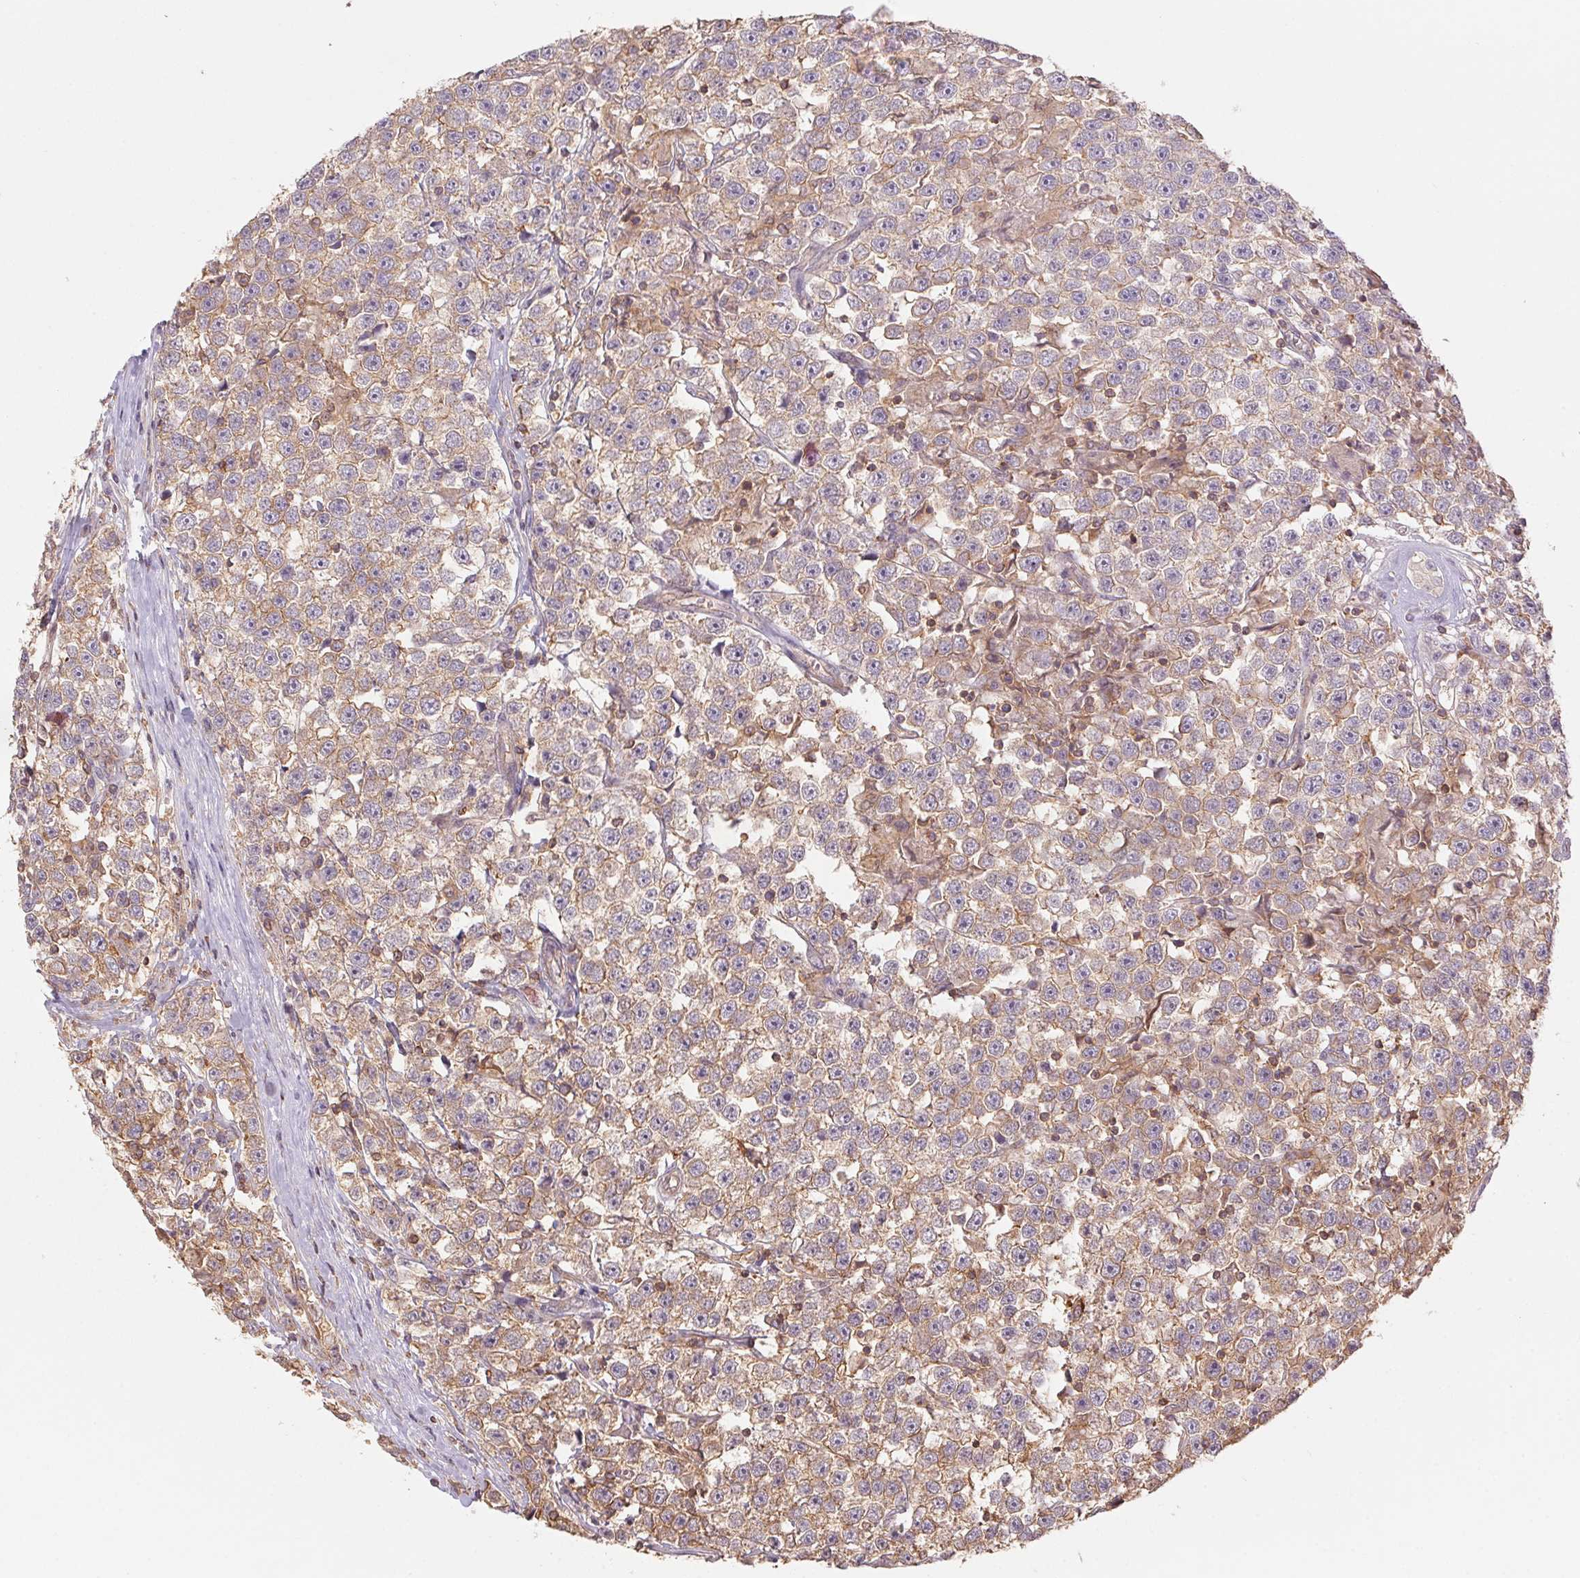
{"staining": {"intensity": "moderate", "quantity": ">75%", "location": "cytoplasmic/membranous"}, "tissue": "testis cancer", "cell_type": "Tumor cells", "image_type": "cancer", "snomed": [{"axis": "morphology", "description": "Seminoma, NOS"}, {"axis": "topography", "description": "Testis"}], "caption": "Protein staining of seminoma (testis) tissue shows moderate cytoplasmic/membranous positivity in approximately >75% of tumor cells.", "gene": "TUBA3D", "patient": {"sex": "male", "age": 31}}